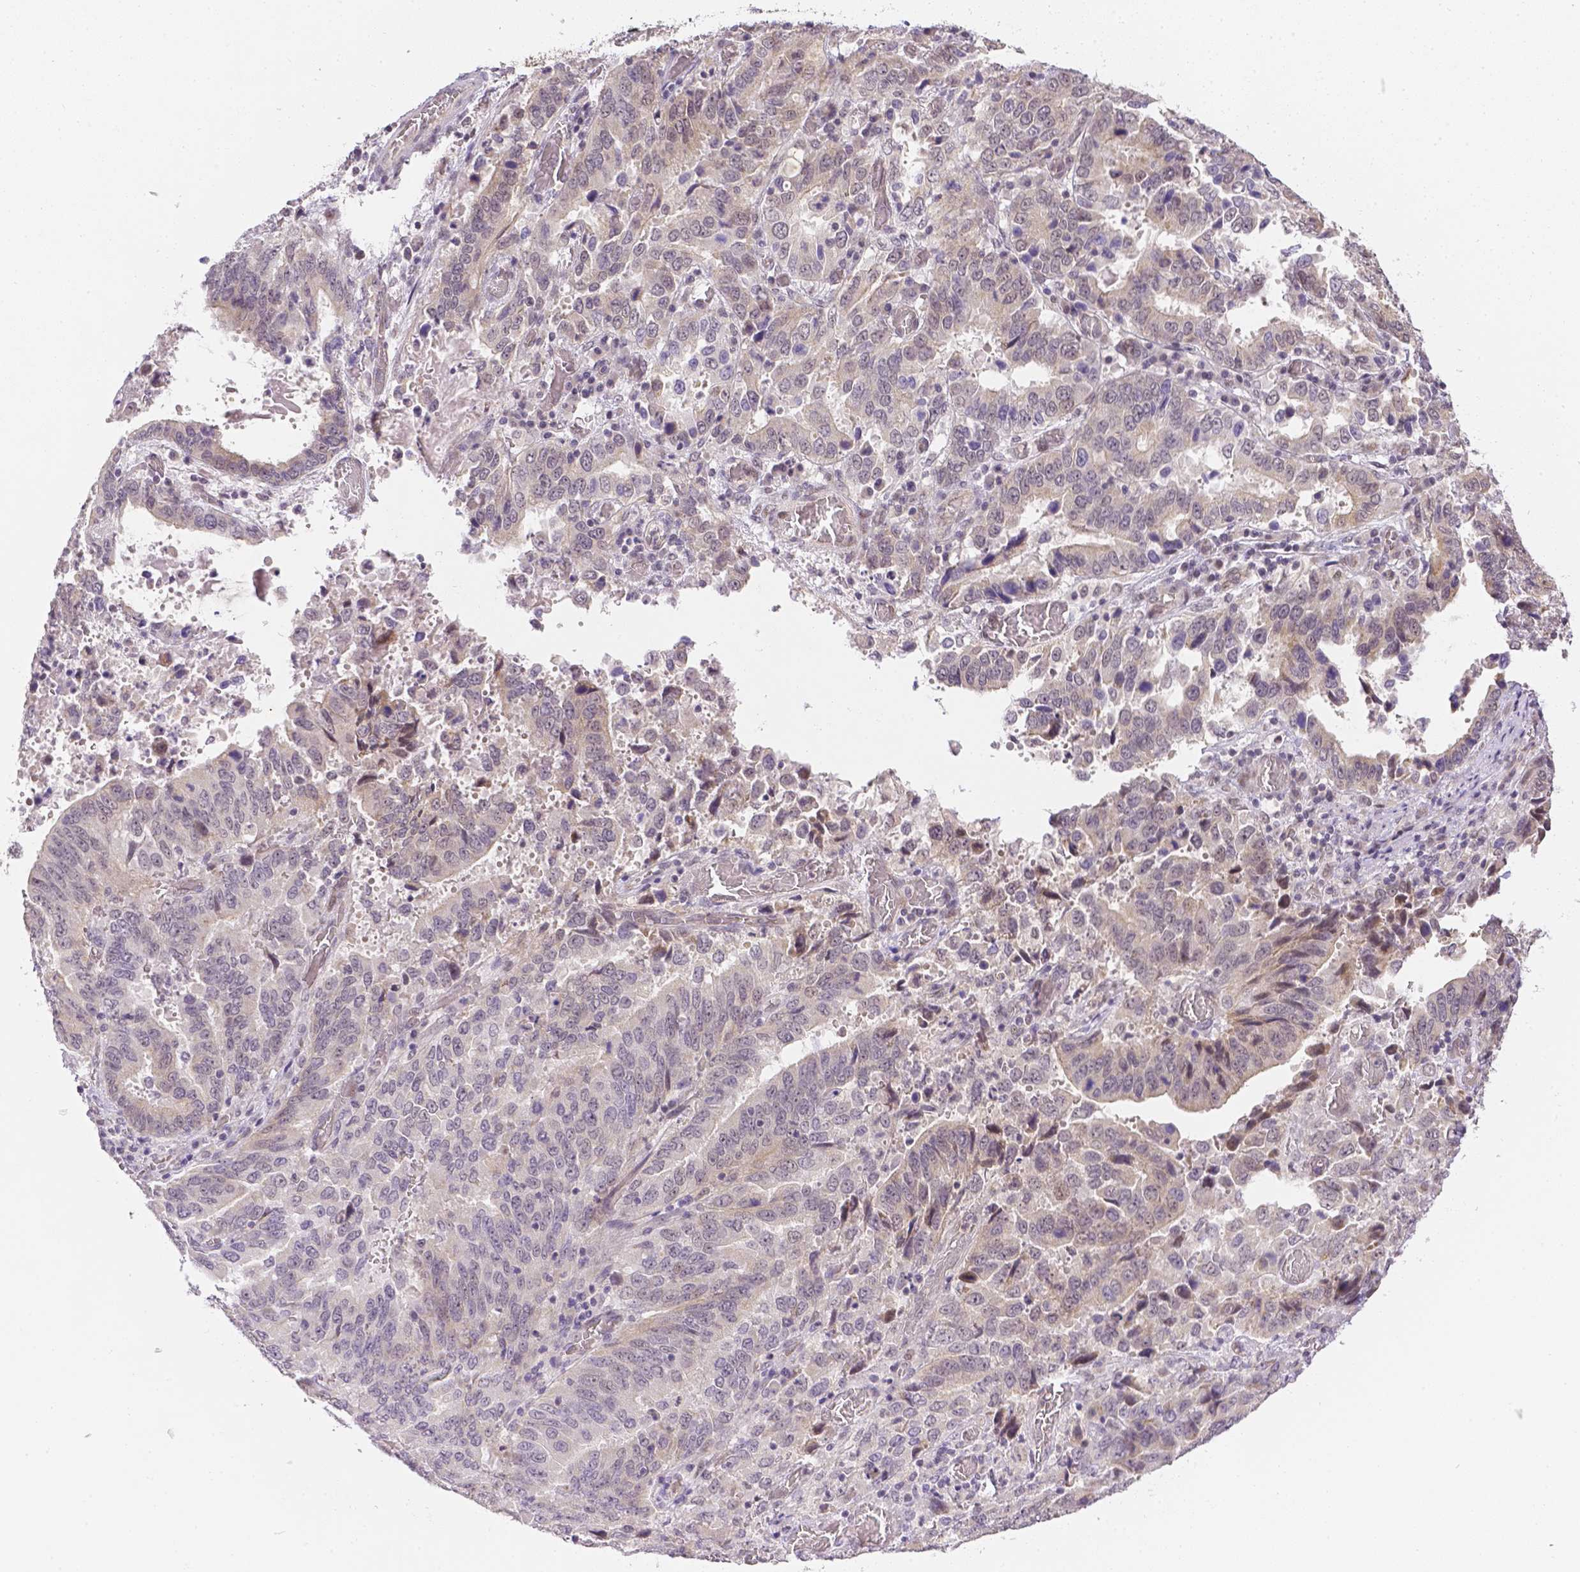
{"staining": {"intensity": "weak", "quantity": "<25%", "location": "cytoplasmic/membranous"}, "tissue": "stomach cancer", "cell_type": "Tumor cells", "image_type": "cancer", "snomed": [{"axis": "morphology", "description": "Adenocarcinoma, NOS"}, {"axis": "topography", "description": "Stomach, upper"}], "caption": "An image of stomach cancer (adenocarcinoma) stained for a protein displays no brown staining in tumor cells.", "gene": "ZNF280B", "patient": {"sex": "male", "age": 74}}